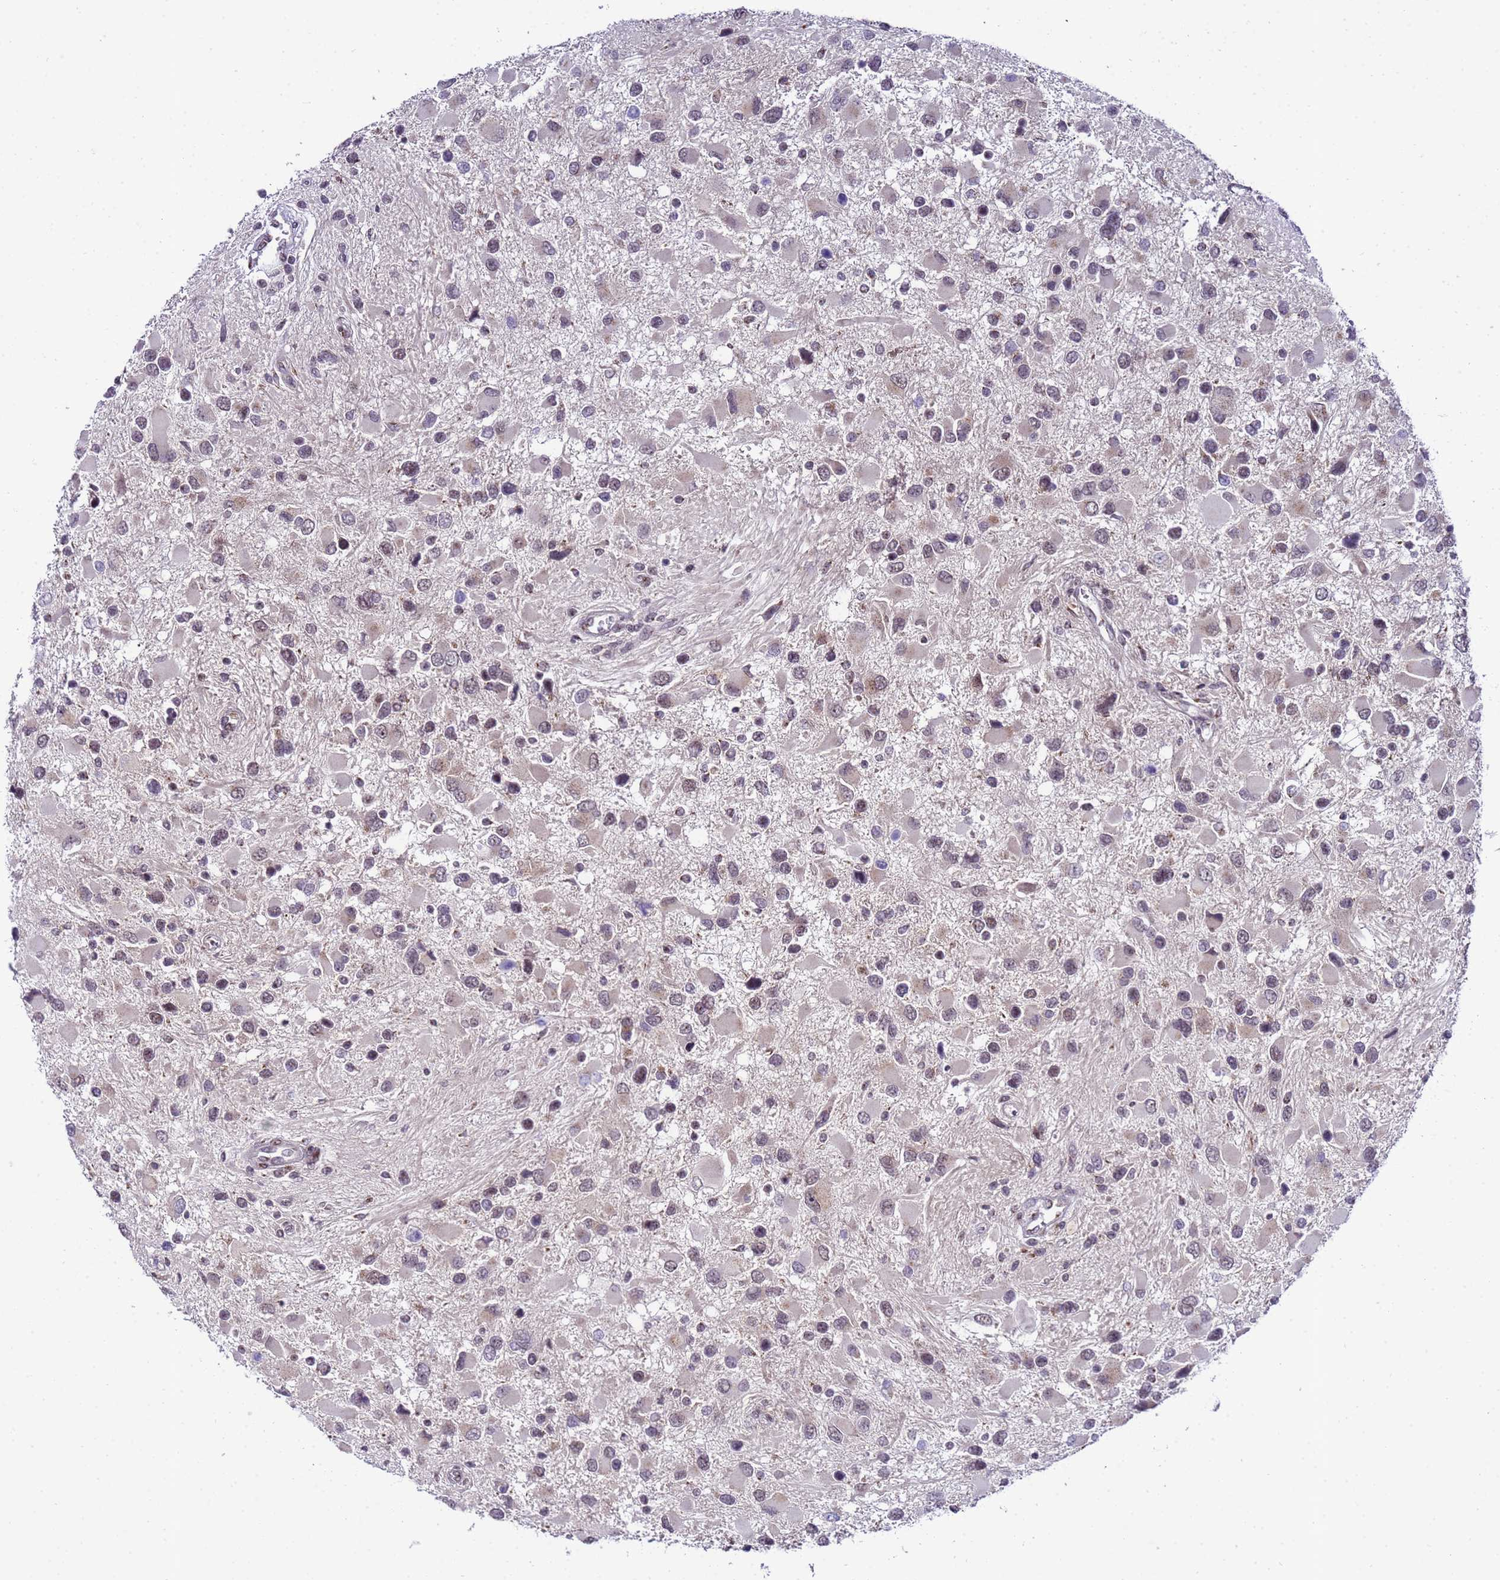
{"staining": {"intensity": "weak", "quantity": "25%-75%", "location": "cytoplasmic/membranous,nuclear"}, "tissue": "glioma", "cell_type": "Tumor cells", "image_type": "cancer", "snomed": [{"axis": "morphology", "description": "Glioma, malignant, High grade"}, {"axis": "topography", "description": "Brain"}], "caption": "This is a histology image of immunohistochemistry (IHC) staining of glioma, which shows weak staining in the cytoplasmic/membranous and nuclear of tumor cells.", "gene": "C19orf47", "patient": {"sex": "male", "age": 53}}